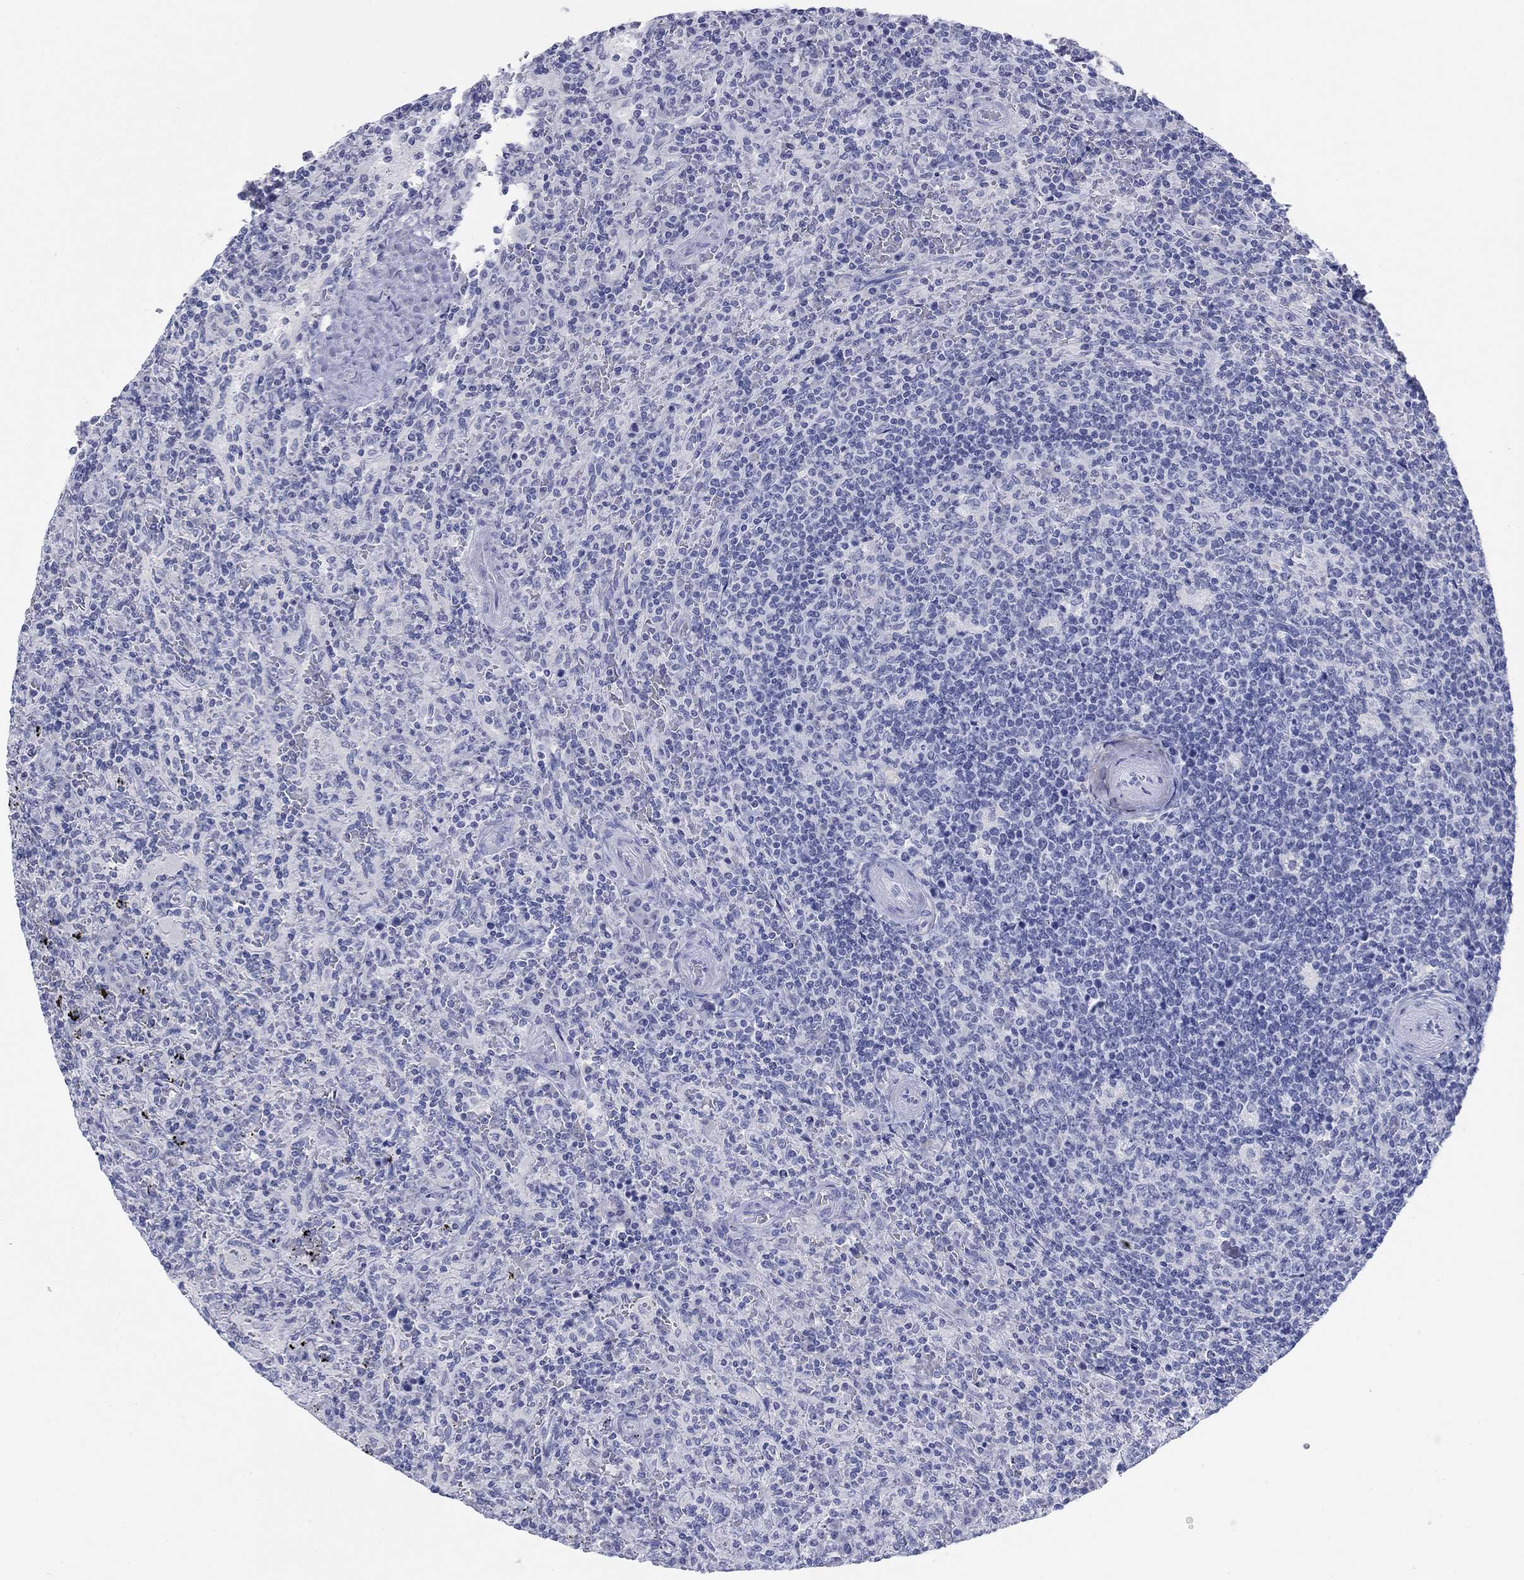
{"staining": {"intensity": "negative", "quantity": "none", "location": "none"}, "tissue": "lymphoma", "cell_type": "Tumor cells", "image_type": "cancer", "snomed": [{"axis": "morphology", "description": "Malignant lymphoma, non-Hodgkin's type, Low grade"}, {"axis": "topography", "description": "Spleen"}], "caption": "A photomicrograph of lymphoma stained for a protein displays no brown staining in tumor cells. (DAB (3,3'-diaminobenzidine) IHC, high magnification).", "gene": "PDYN", "patient": {"sex": "male", "age": 62}}